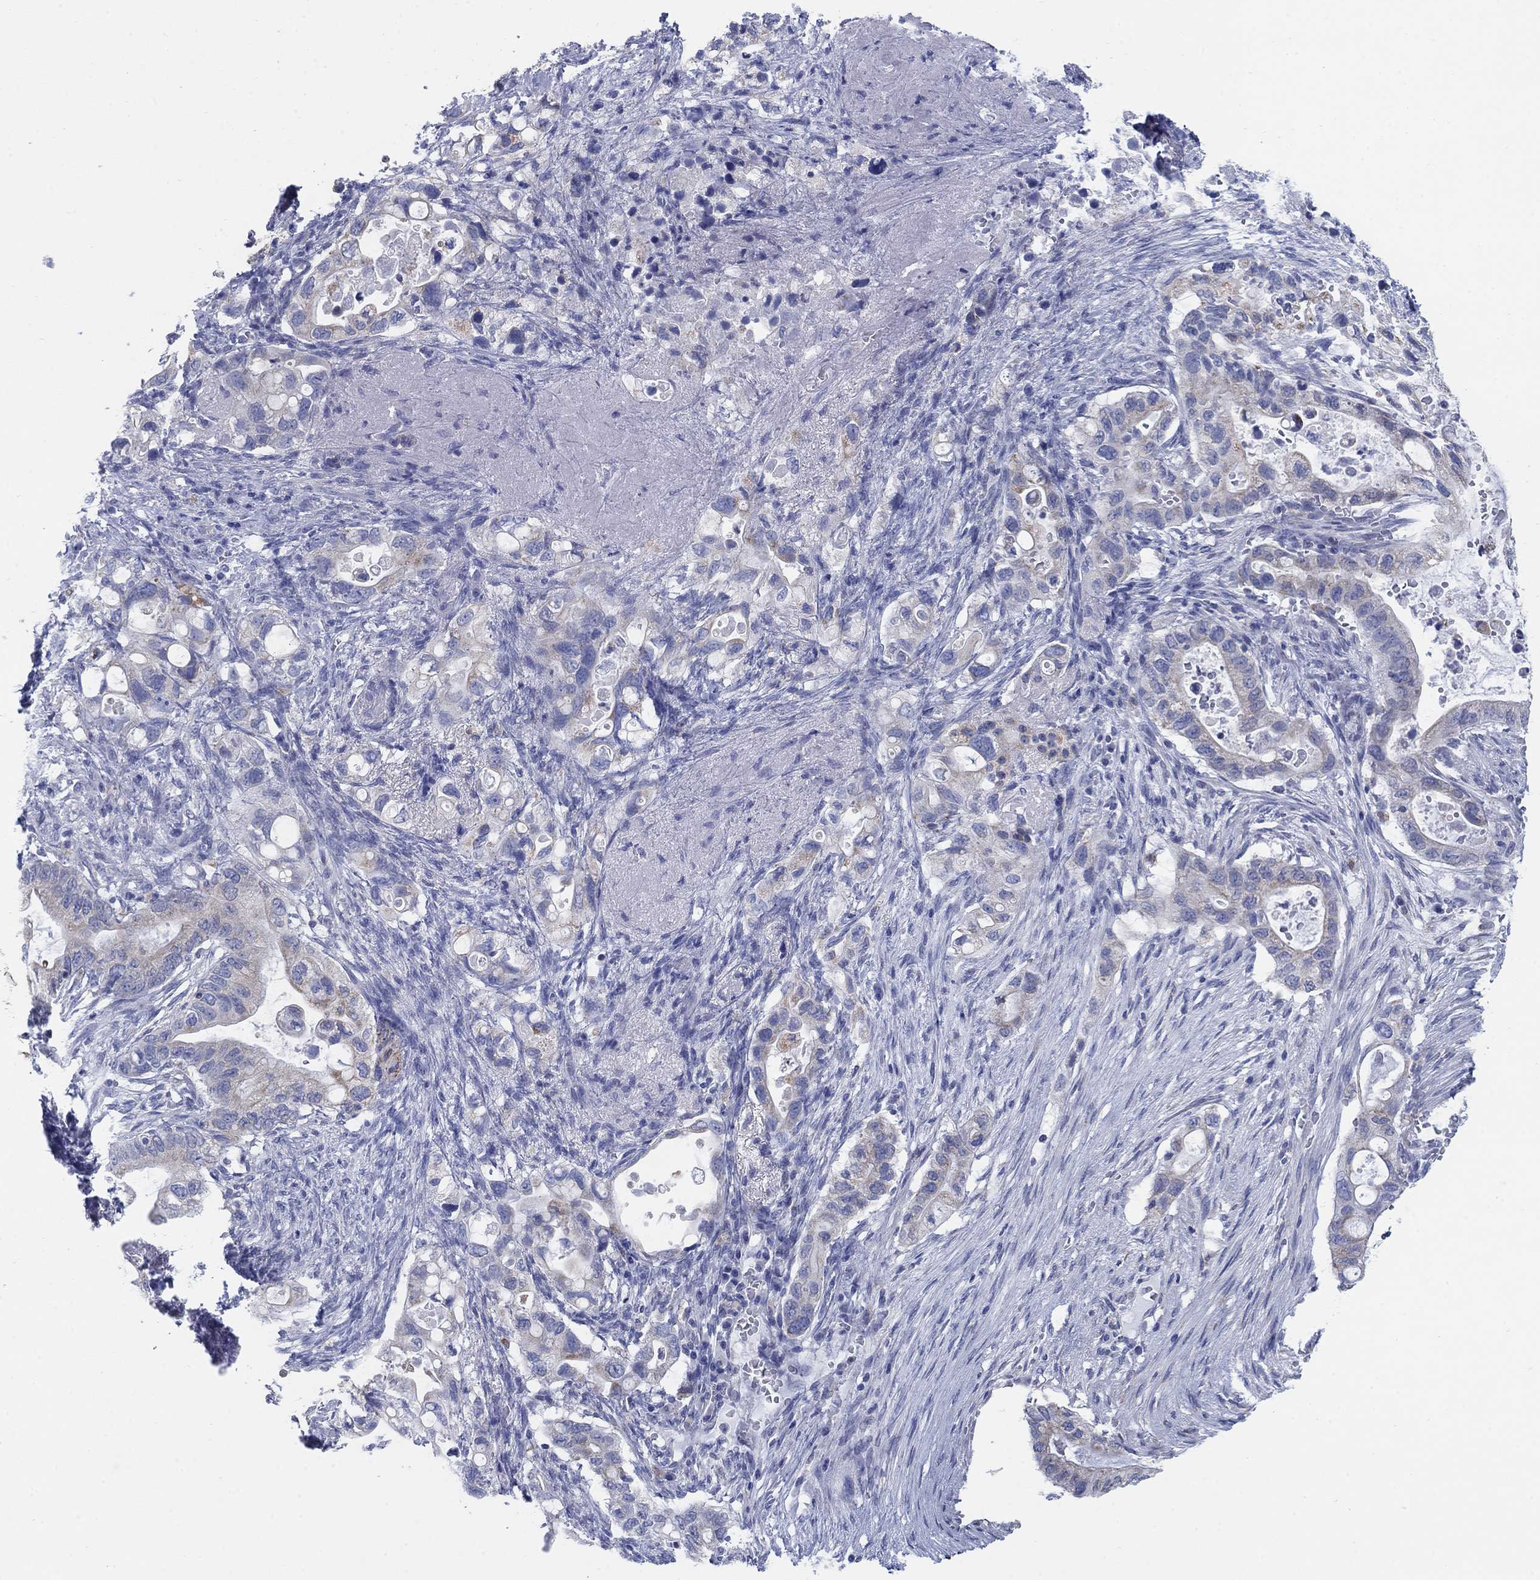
{"staining": {"intensity": "weak", "quantity": "<25%", "location": "cytoplasmic/membranous"}, "tissue": "pancreatic cancer", "cell_type": "Tumor cells", "image_type": "cancer", "snomed": [{"axis": "morphology", "description": "Adenocarcinoma, NOS"}, {"axis": "topography", "description": "Pancreas"}], "caption": "The histopathology image reveals no significant expression in tumor cells of pancreatic cancer (adenocarcinoma).", "gene": "SCCPDH", "patient": {"sex": "female", "age": 72}}